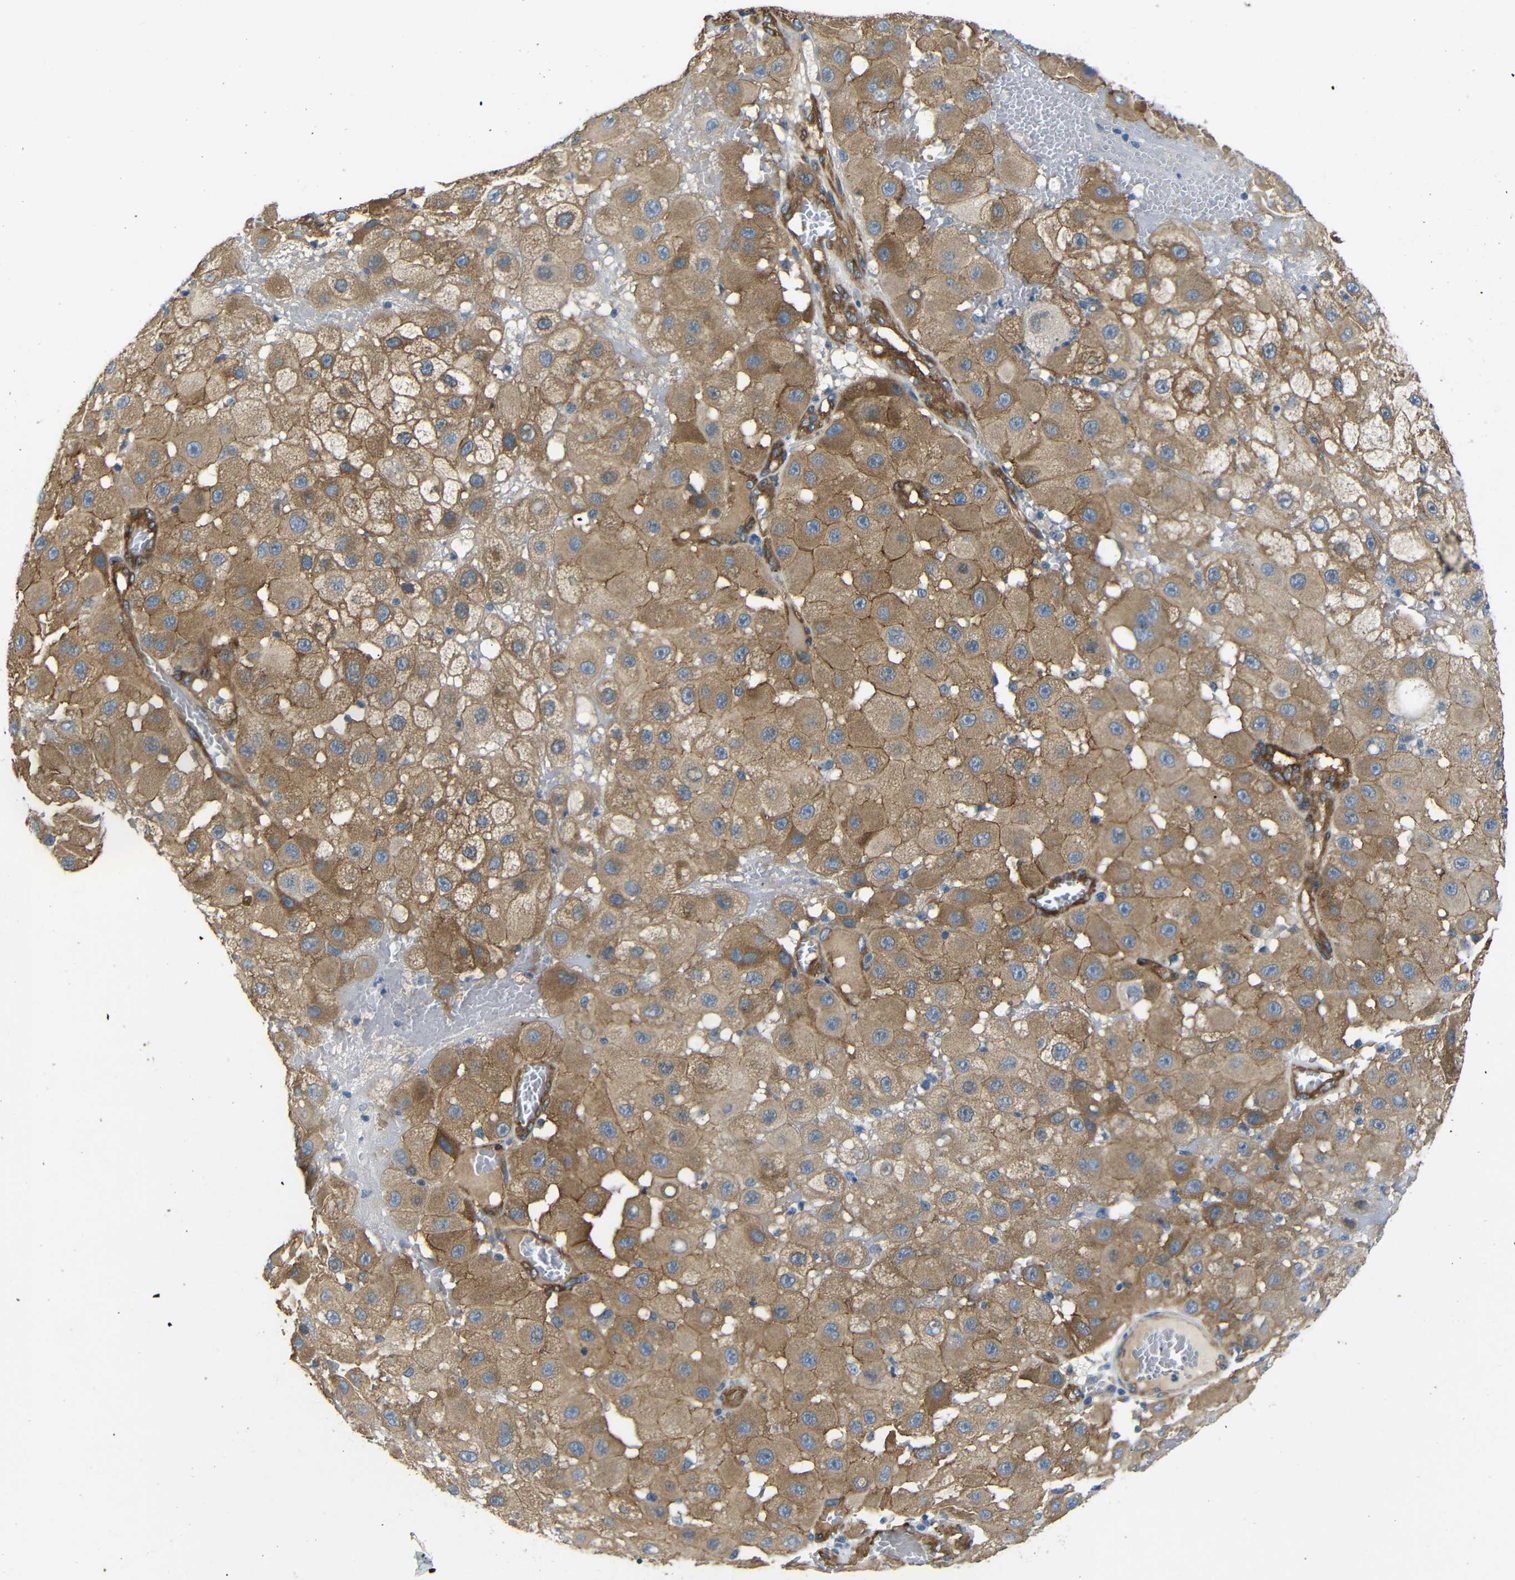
{"staining": {"intensity": "moderate", "quantity": ">75%", "location": "cytoplasmic/membranous"}, "tissue": "melanoma", "cell_type": "Tumor cells", "image_type": "cancer", "snomed": [{"axis": "morphology", "description": "Malignant melanoma, NOS"}, {"axis": "topography", "description": "Skin"}], "caption": "Brown immunohistochemical staining in melanoma demonstrates moderate cytoplasmic/membranous staining in about >75% of tumor cells.", "gene": "MYO1B", "patient": {"sex": "female", "age": 81}}